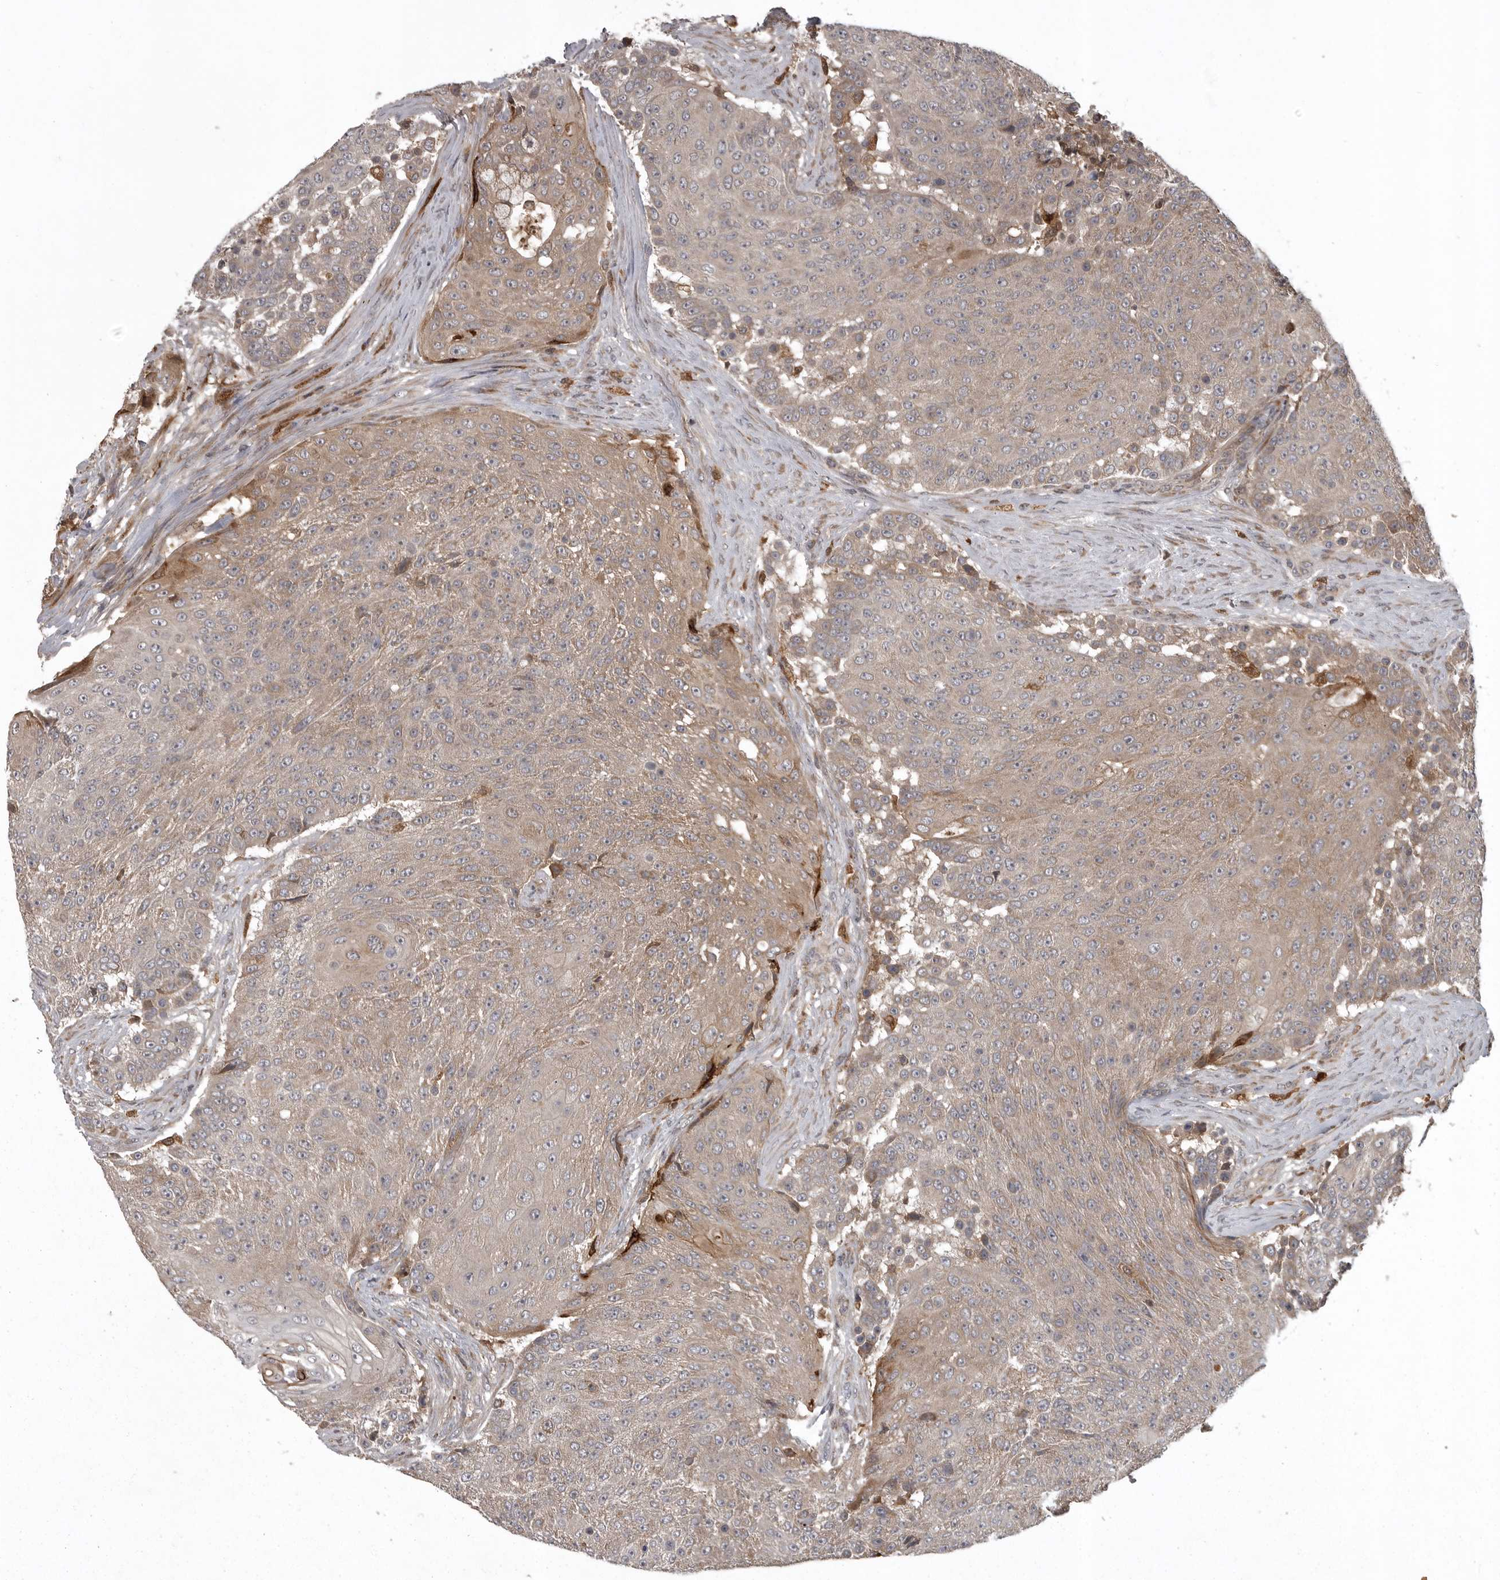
{"staining": {"intensity": "weak", "quantity": "25%-75%", "location": "cytoplasmic/membranous"}, "tissue": "urothelial cancer", "cell_type": "Tumor cells", "image_type": "cancer", "snomed": [{"axis": "morphology", "description": "Urothelial carcinoma, High grade"}, {"axis": "topography", "description": "Urinary bladder"}], "caption": "IHC histopathology image of urothelial carcinoma (high-grade) stained for a protein (brown), which exhibits low levels of weak cytoplasmic/membranous positivity in approximately 25%-75% of tumor cells.", "gene": "GPR31", "patient": {"sex": "female", "age": 63}}